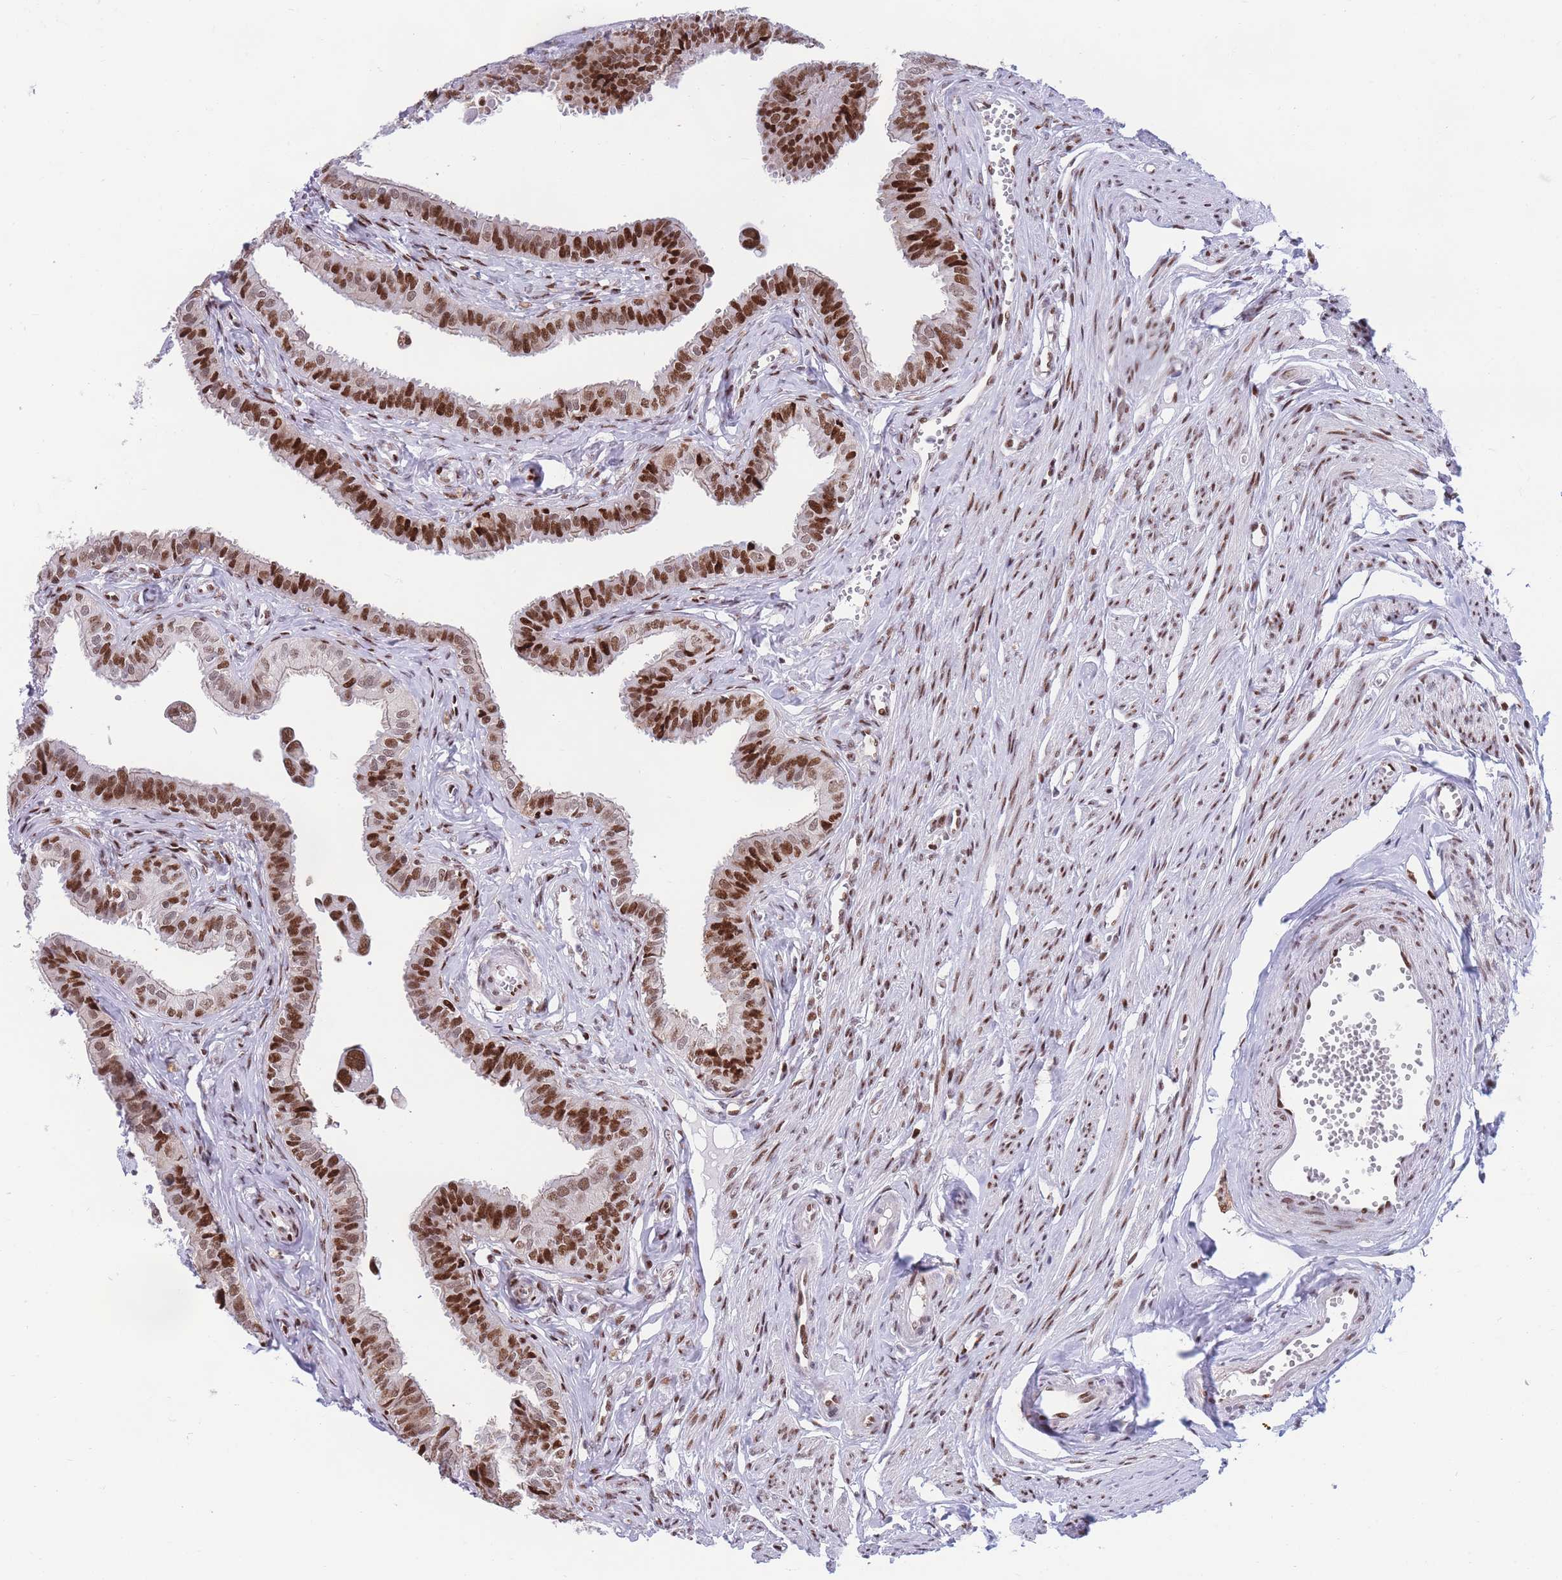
{"staining": {"intensity": "strong", "quantity": ">75%", "location": "nuclear"}, "tissue": "fallopian tube", "cell_type": "Glandular cells", "image_type": "normal", "snomed": [{"axis": "morphology", "description": "Normal tissue, NOS"}, {"axis": "morphology", "description": "Carcinoma, NOS"}, {"axis": "topography", "description": "Fallopian tube"}, {"axis": "topography", "description": "Ovary"}], "caption": "An image showing strong nuclear staining in about >75% of glandular cells in normal fallopian tube, as visualized by brown immunohistochemical staining.", "gene": "DNAJC3", "patient": {"sex": "female", "age": 59}}